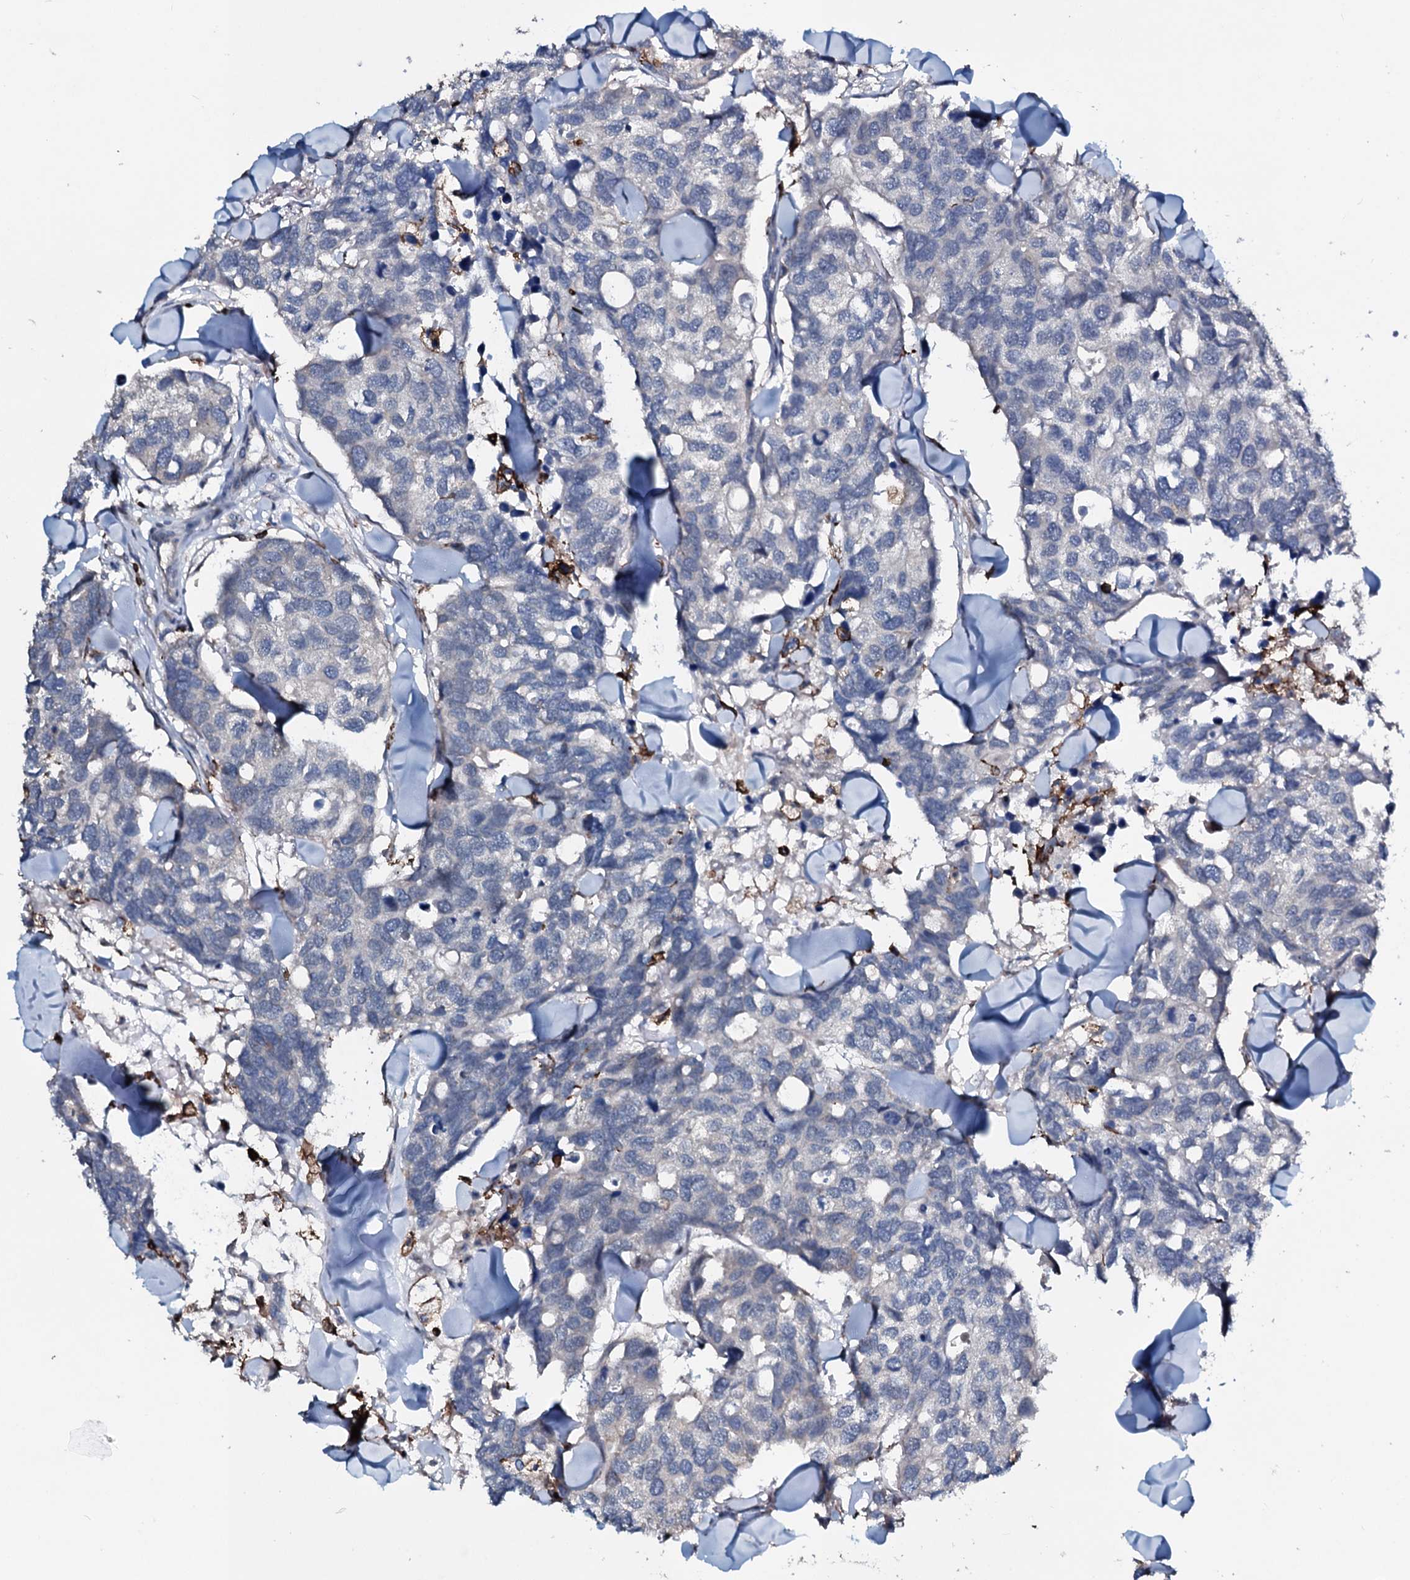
{"staining": {"intensity": "negative", "quantity": "none", "location": "none"}, "tissue": "breast cancer", "cell_type": "Tumor cells", "image_type": "cancer", "snomed": [{"axis": "morphology", "description": "Duct carcinoma"}, {"axis": "topography", "description": "Breast"}], "caption": "This micrograph is of breast cancer stained with IHC to label a protein in brown with the nuclei are counter-stained blue. There is no expression in tumor cells.", "gene": "OGFOD2", "patient": {"sex": "female", "age": 83}}